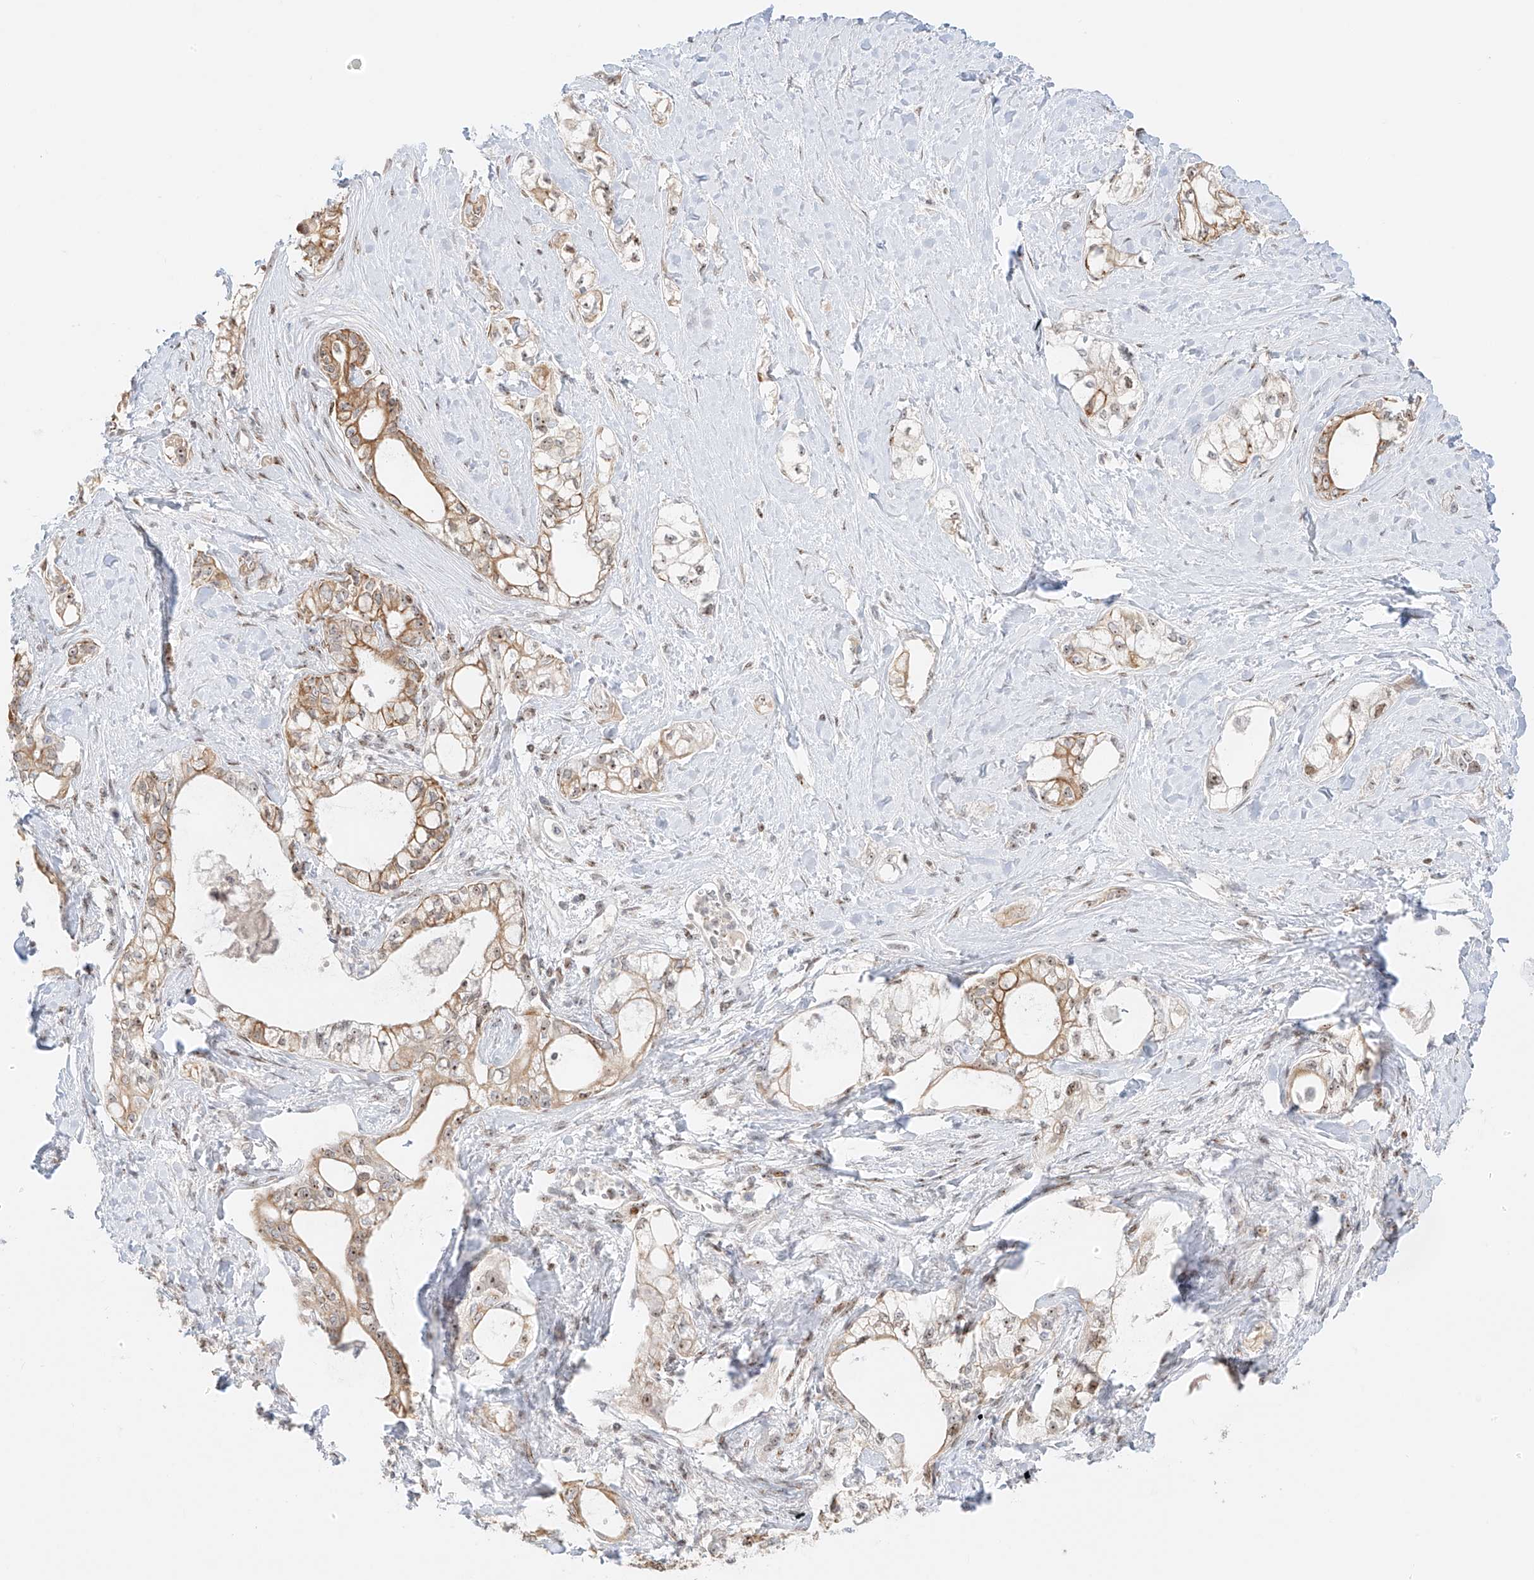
{"staining": {"intensity": "moderate", "quantity": ">75%", "location": "cytoplasmic/membranous"}, "tissue": "pancreatic cancer", "cell_type": "Tumor cells", "image_type": "cancer", "snomed": [{"axis": "morphology", "description": "Adenocarcinoma, NOS"}, {"axis": "topography", "description": "Pancreas"}], "caption": "Protein expression analysis of pancreatic adenocarcinoma displays moderate cytoplasmic/membranous staining in about >75% of tumor cells.", "gene": "ZNF512", "patient": {"sex": "male", "age": 70}}